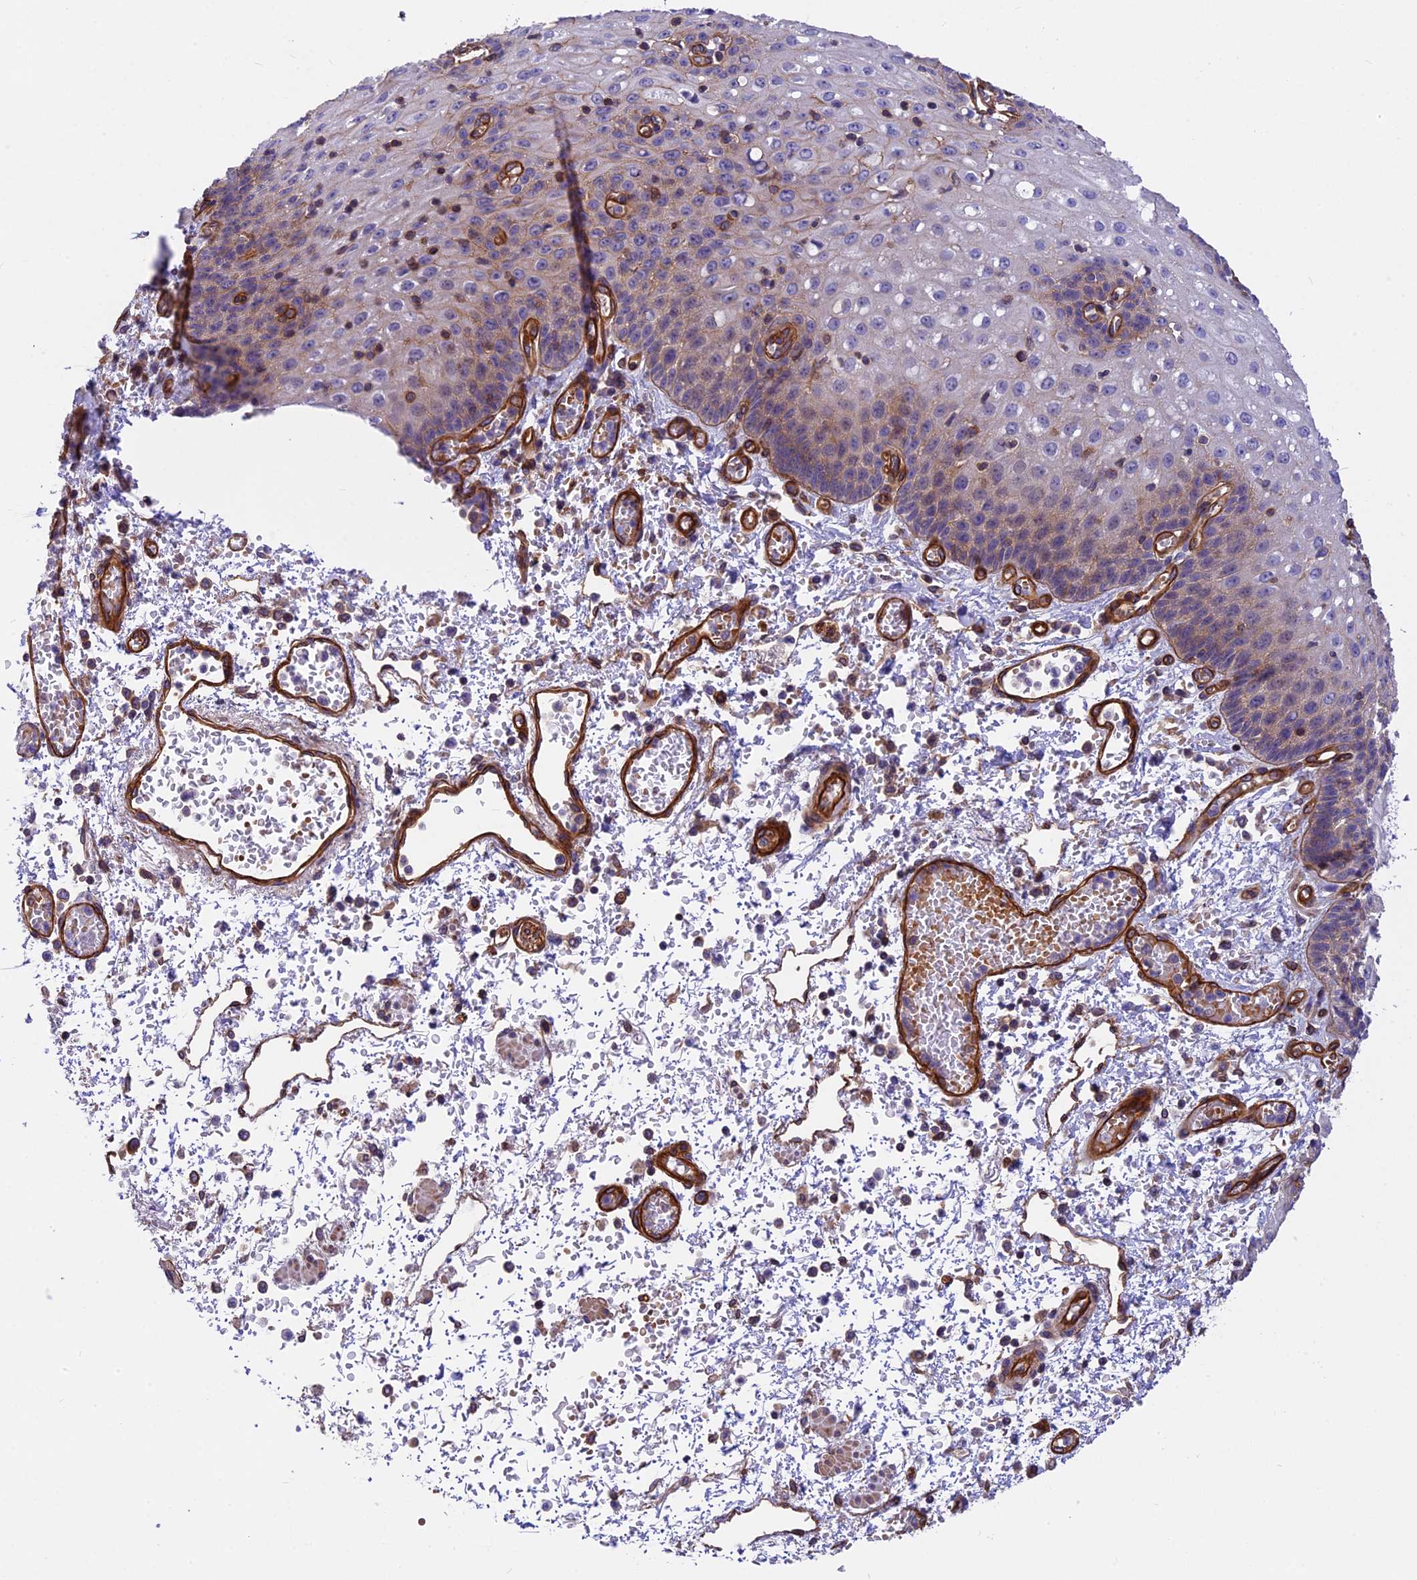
{"staining": {"intensity": "negative", "quantity": "none", "location": "none"}, "tissue": "esophagus", "cell_type": "Squamous epithelial cells", "image_type": "normal", "snomed": [{"axis": "morphology", "description": "Normal tissue, NOS"}, {"axis": "topography", "description": "Esophagus"}], "caption": "Immunohistochemistry (IHC) of normal esophagus exhibits no staining in squamous epithelial cells. (DAB (3,3'-diaminobenzidine) immunohistochemistry visualized using brightfield microscopy, high magnification).", "gene": "MED20", "patient": {"sex": "male", "age": 81}}